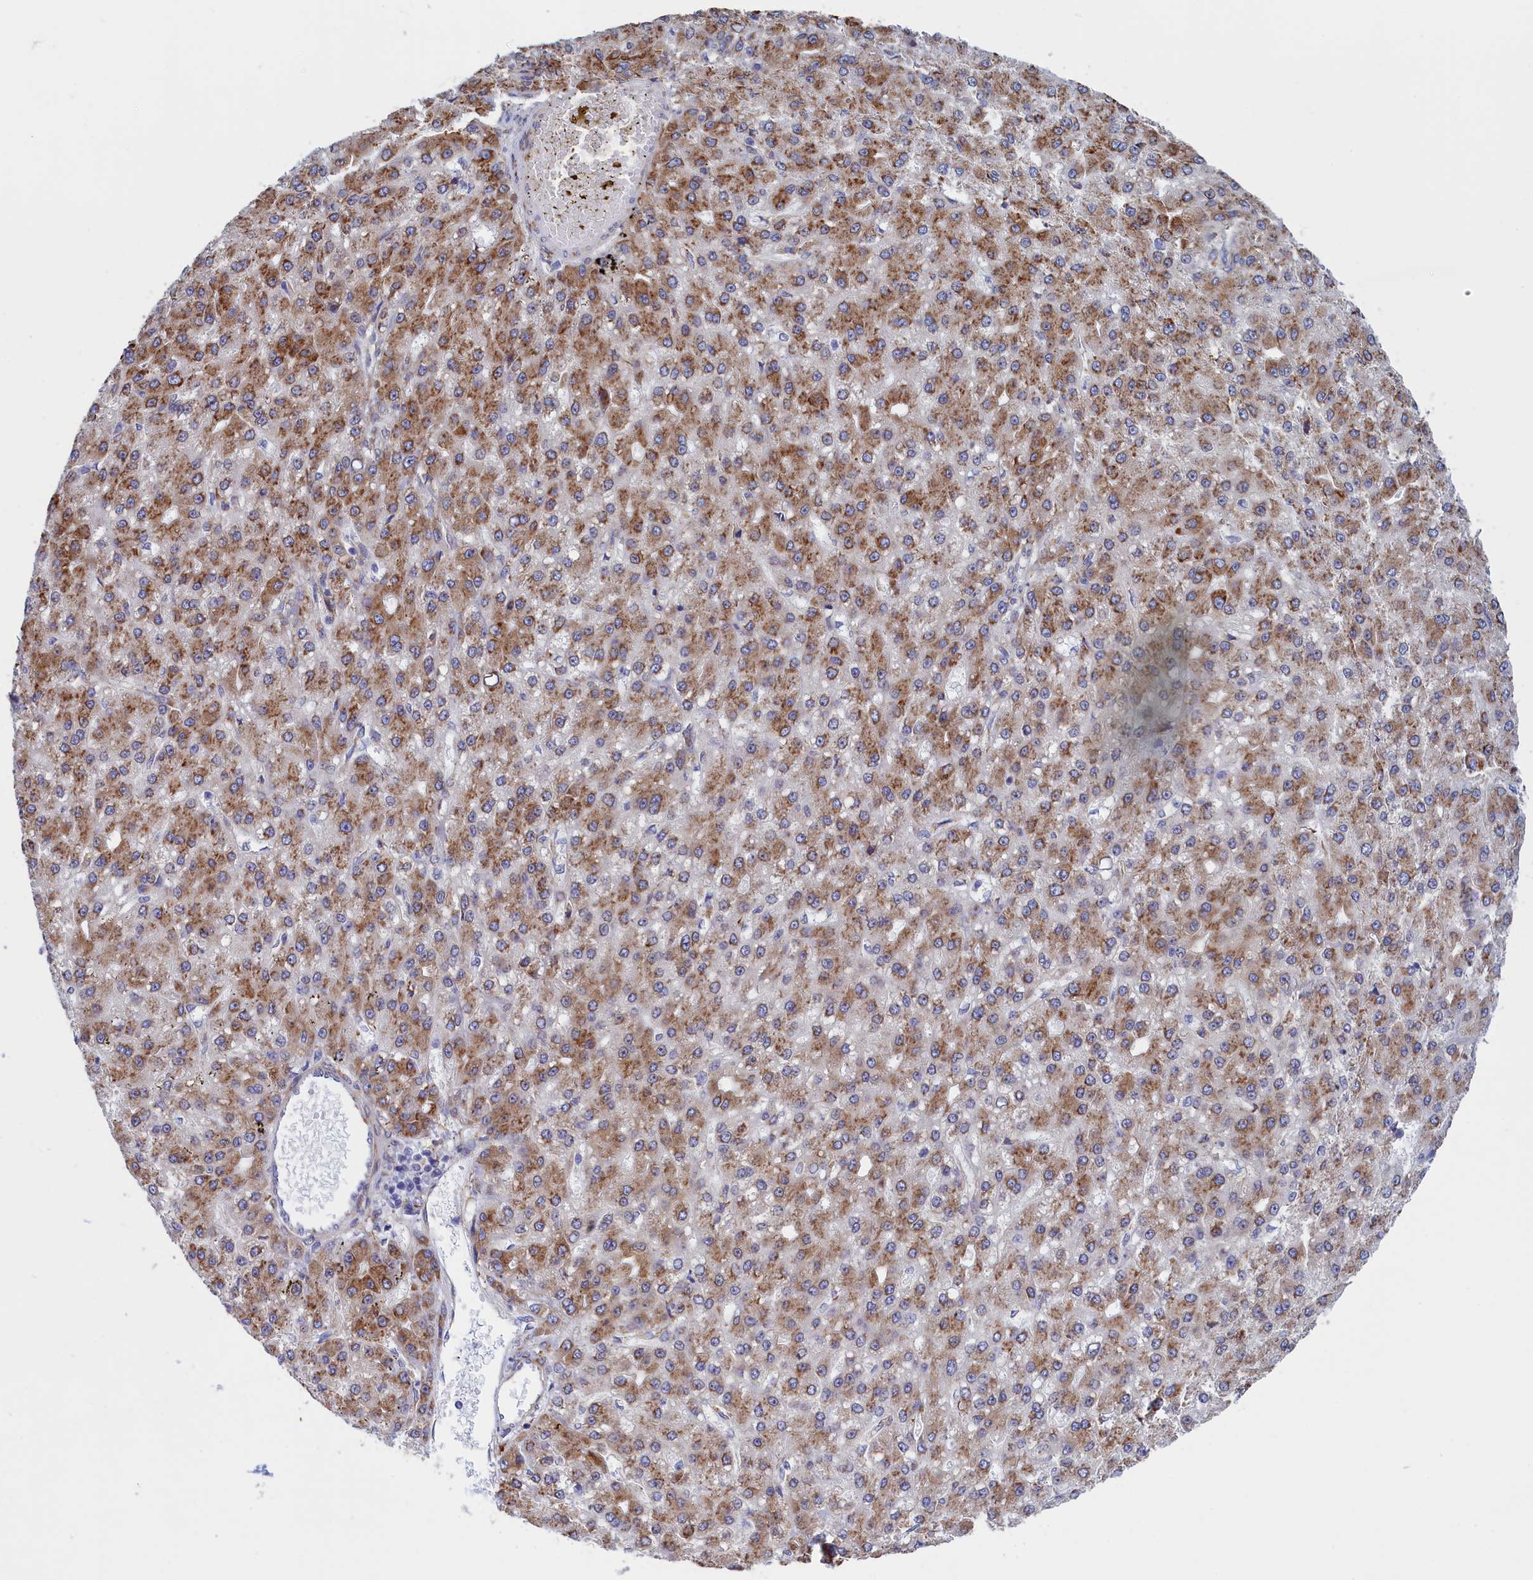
{"staining": {"intensity": "moderate", "quantity": ">75%", "location": "cytoplasmic/membranous"}, "tissue": "liver cancer", "cell_type": "Tumor cells", "image_type": "cancer", "snomed": [{"axis": "morphology", "description": "Carcinoma, Hepatocellular, NOS"}, {"axis": "topography", "description": "Liver"}], "caption": "Immunohistochemical staining of liver cancer exhibits medium levels of moderate cytoplasmic/membranous protein staining in about >75% of tumor cells.", "gene": "CCDC68", "patient": {"sex": "male", "age": 67}}